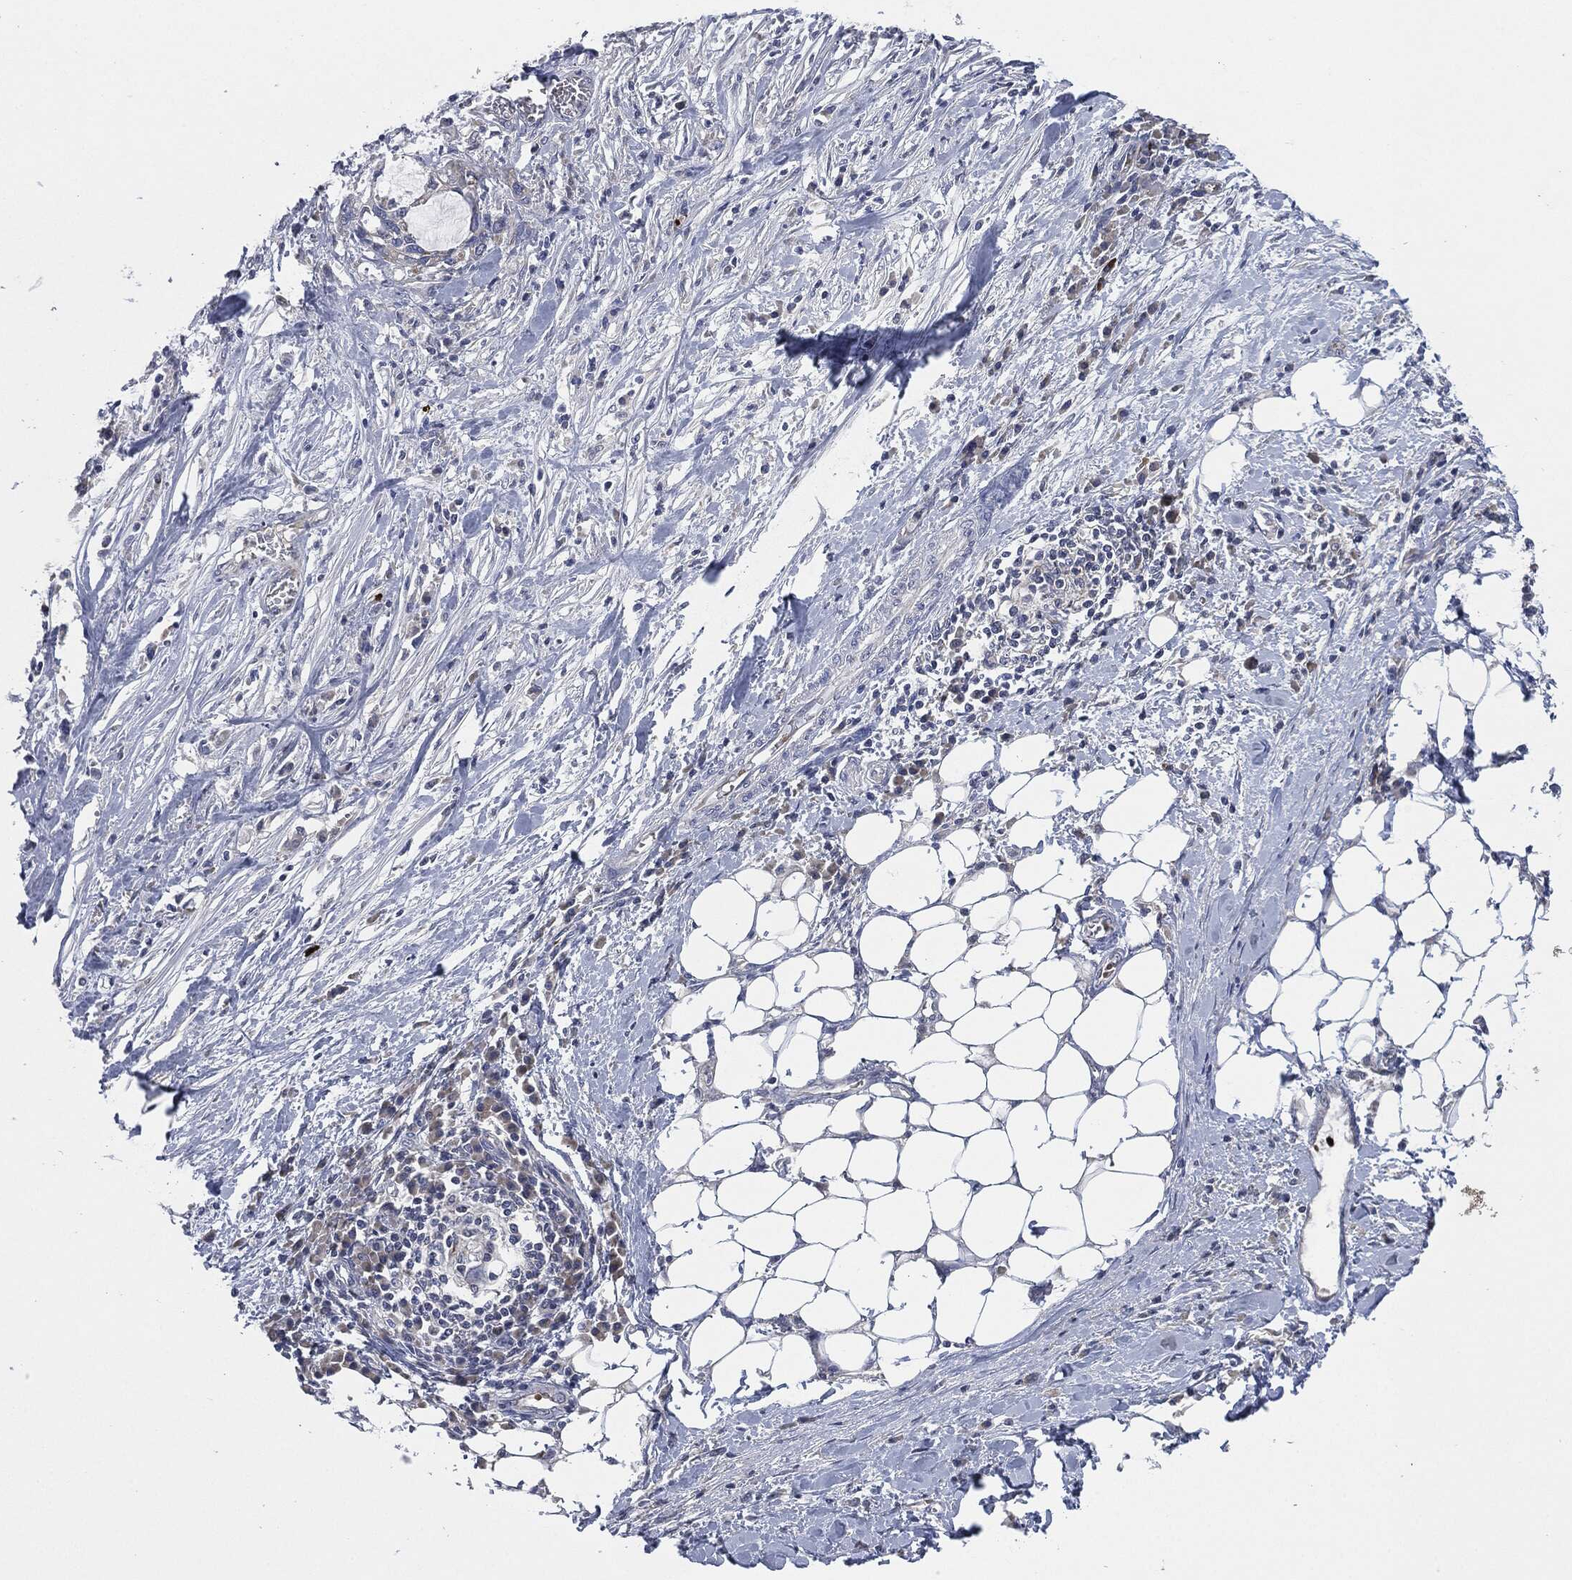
{"staining": {"intensity": "negative", "quantity": "none", "location": "none"}, "tissue": "stomach cancer", "cell_type": "Tumor cells", "image_type": "cancer", "snomed": [{"axis": "morphology", "description": "Adenocarcinoma, NOS"}, {"axis": "topography", "description": "Stomach"}], "caption": "The histopathology image reveals no significant positivity in tumor cells of stomach adenocarcinoma.", "gene": "SIGLEC9", "patient": {"sex": "male", "age": 54}}